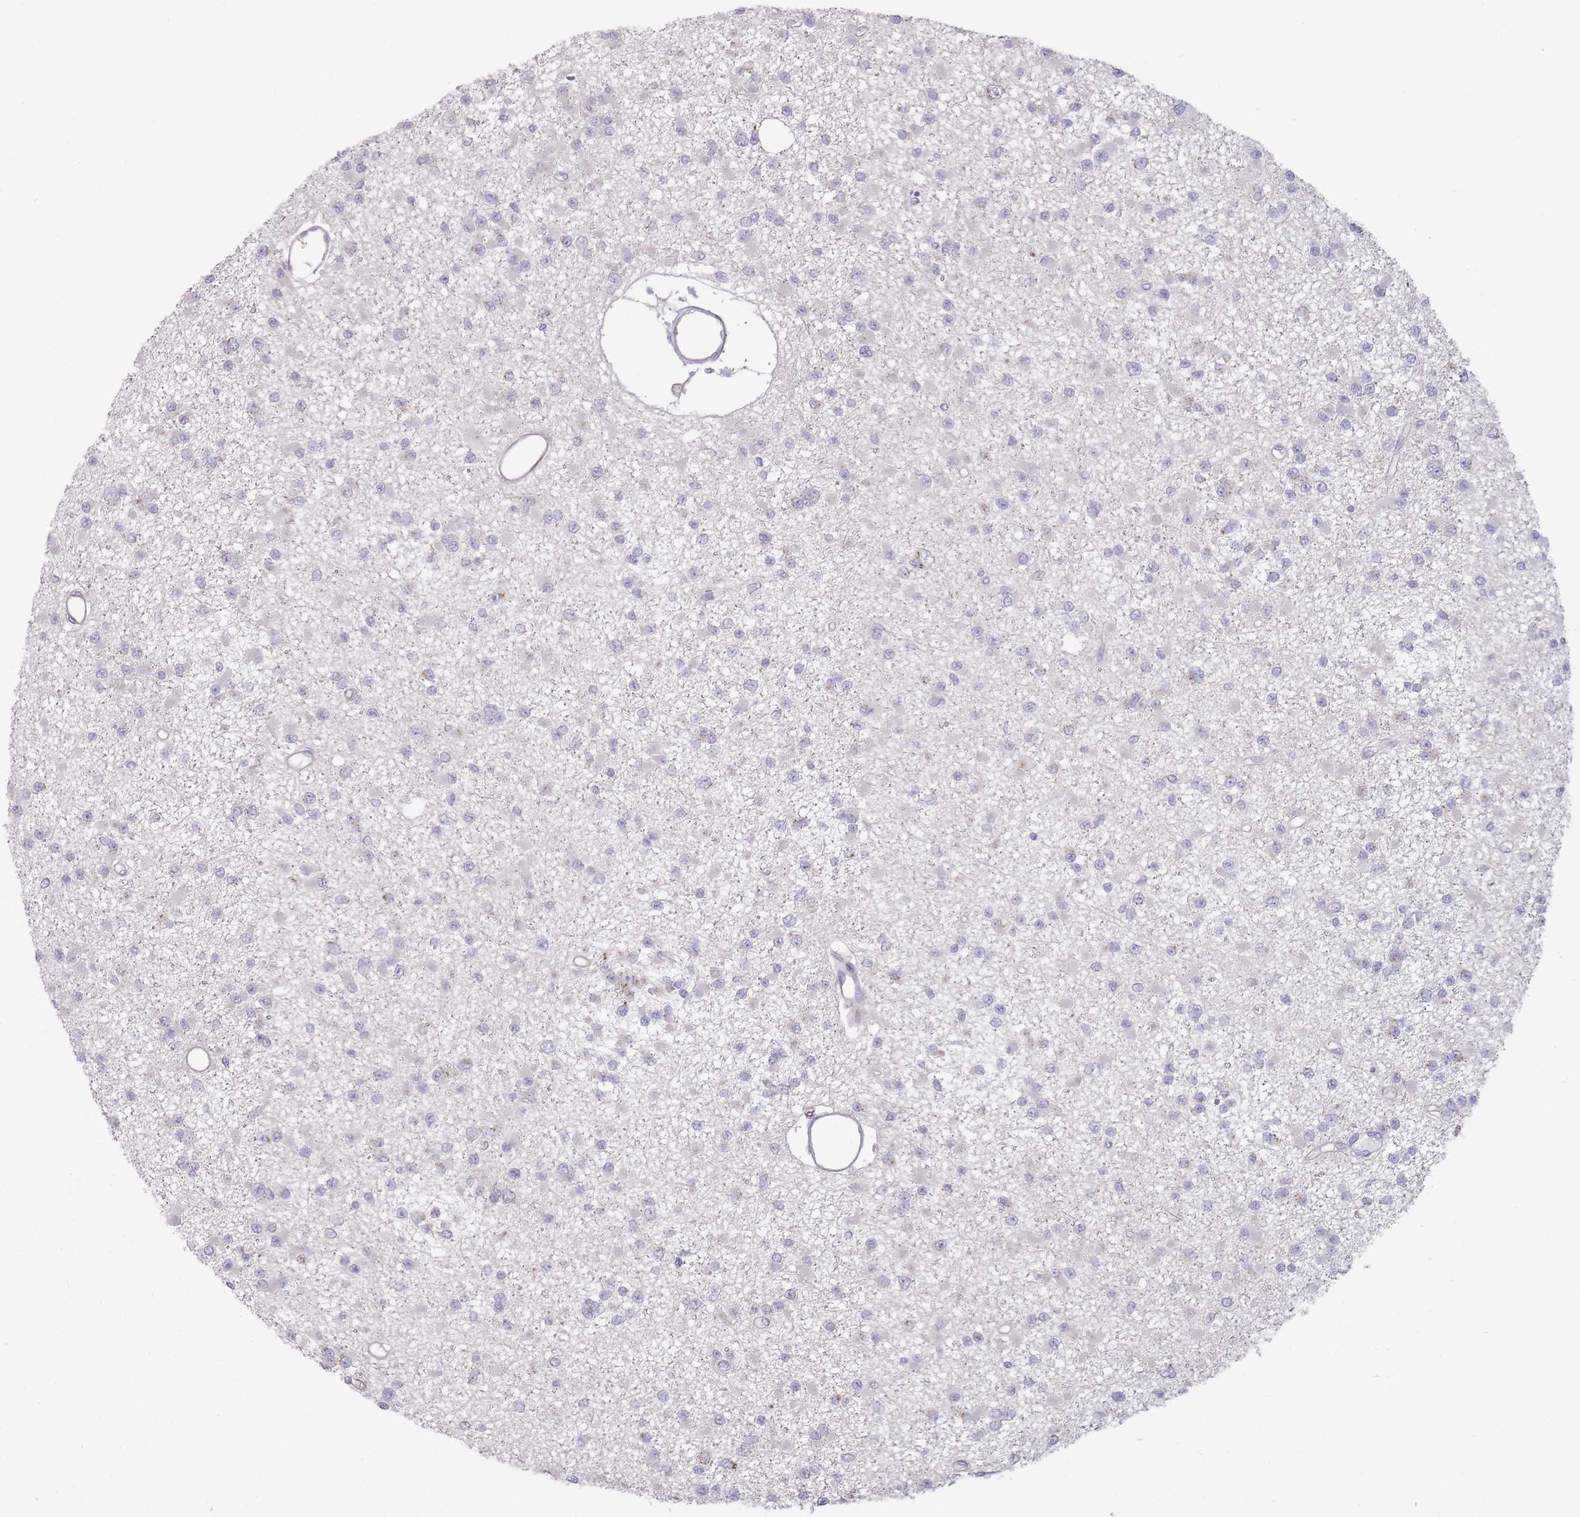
{"staining": {"intensity": "negative", "quantity": "none", "location": "none"}, "tissue": "glioma", "cell_type": "Tumor cells", "image_type": "cancer", "snomed": [{"axis": "morphology", "description": "Glioma, malignant, Low grade"}, {"axis": "topography", "description": "Brain"}], "caption": "Protein analysis of glioma reveals no significant expression in tumor cells. The staining is performed using DAB (3,3'-diaminobenzidine) brown chromogen with nuclei counter-stained in using hematoxylin.", "gene": "AKAIN1", "patient": {"sex": "female", "age": 22}}